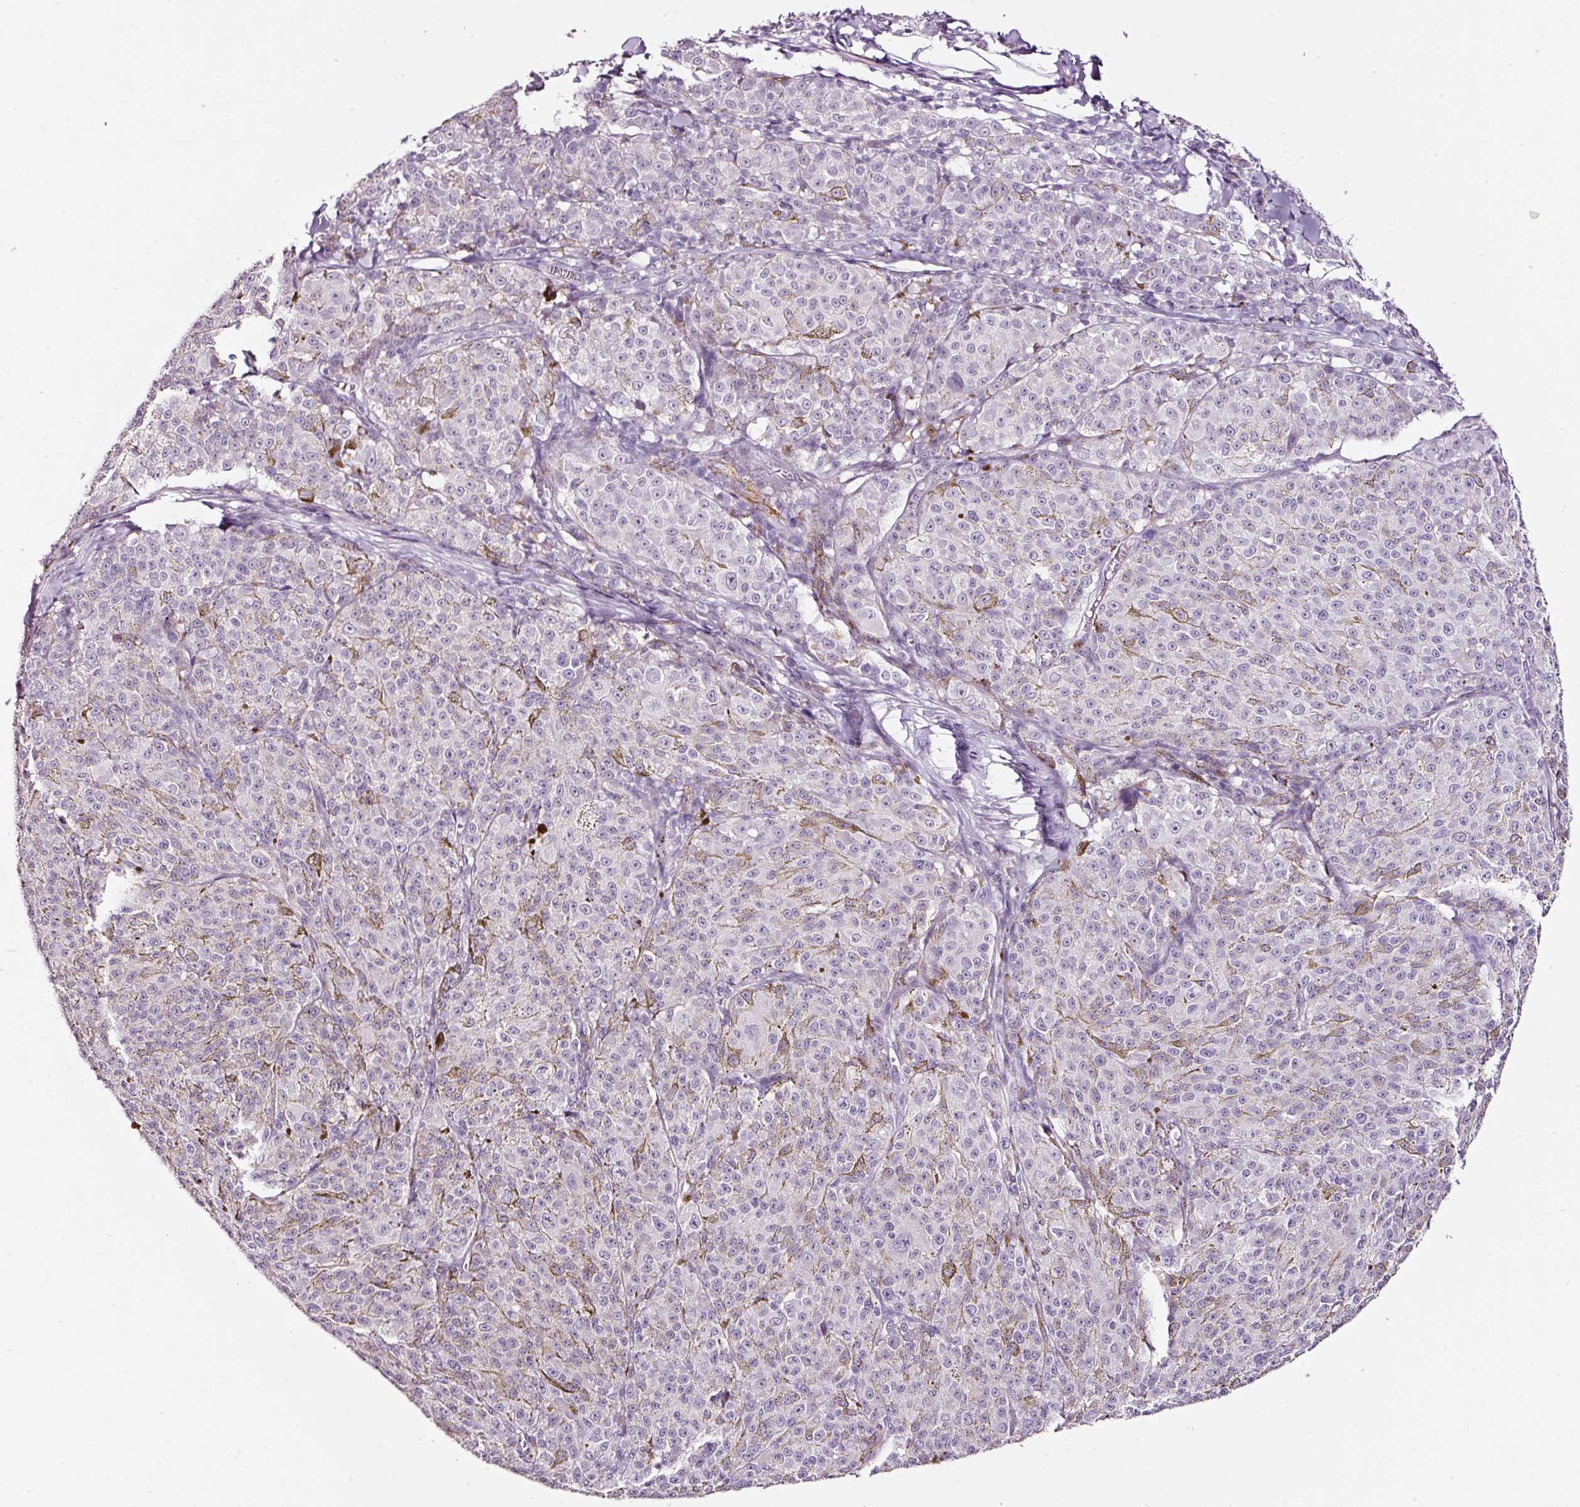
{"staining": {"intensity": "negative", "quantity": "none", "location": "none"}, "tissue": "melanoma", "cell_type": "Tumor cells", "image_type": "cancer", "snomed": [{"axis": "morphology", "description": "Malignant melanoma, NOS"}, {"axis": "topography", "description": "Skin"}], "caption": "An IHC photomicrograph of melanoma is shown. There is no staining in tumor cells of melanoma.", "gene": "LAMP3", "patient": {"sex": "female", "age": 52}}